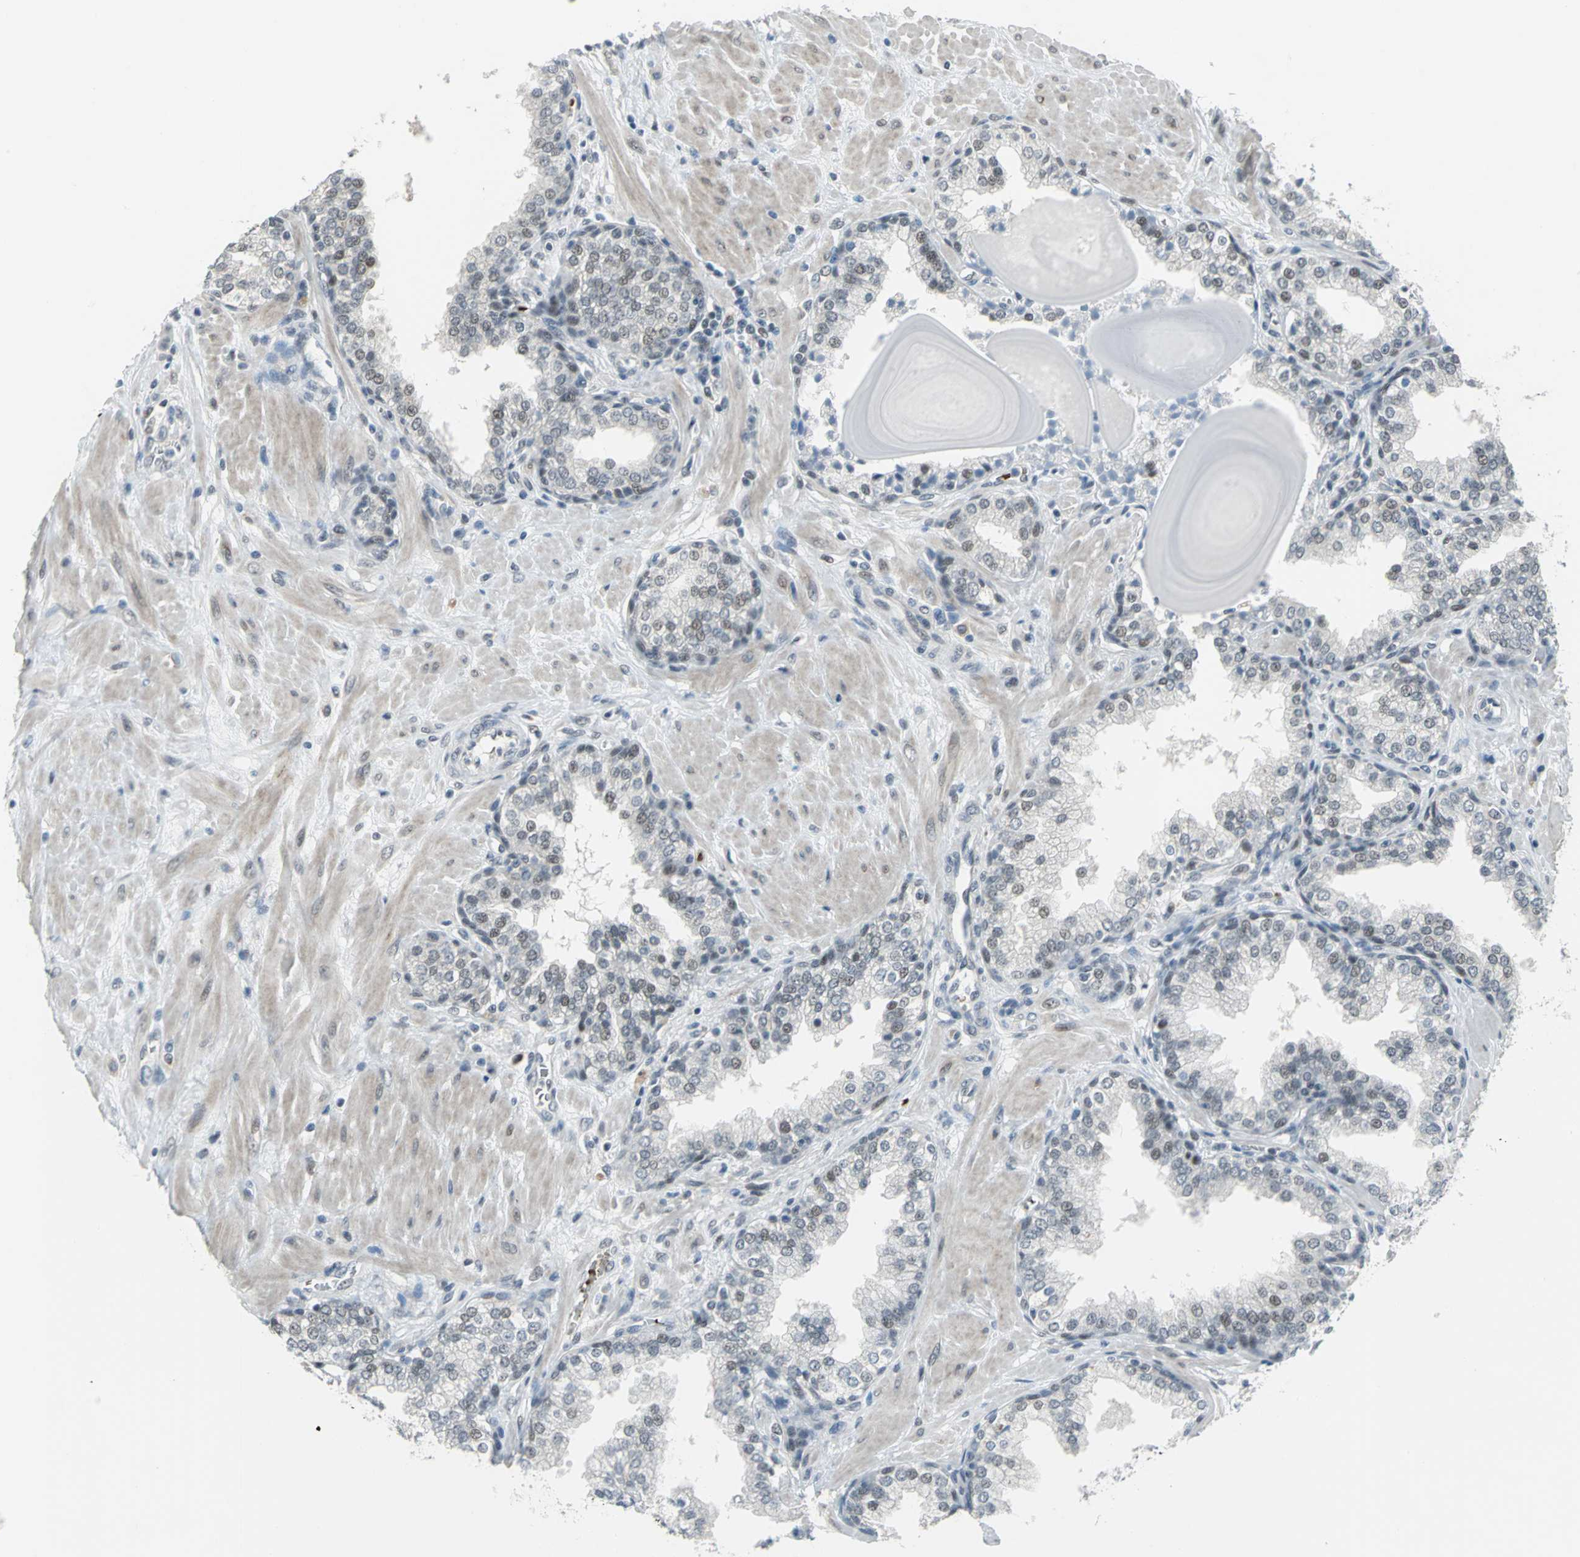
{"staining": {"intensity": "weak", "quantity": "25%-75%", "location": "nuclear"}, "tissue": "prostate", "cell_type": "Glandular cells", "image_type": "normal", "snomed": [{"axis": "morphology", "description": "Normal tissue, NOS"}, {"axis": "topography", "description": "Prostate"}], "caption": "A micrograph showing weak nuclear expression in about 25%-75% of glandular cells in normal prostate, as visualized by brown immunohistochemical staining.", "gene": "GLI3", "patient": {"sex": "male", "age": 51}}